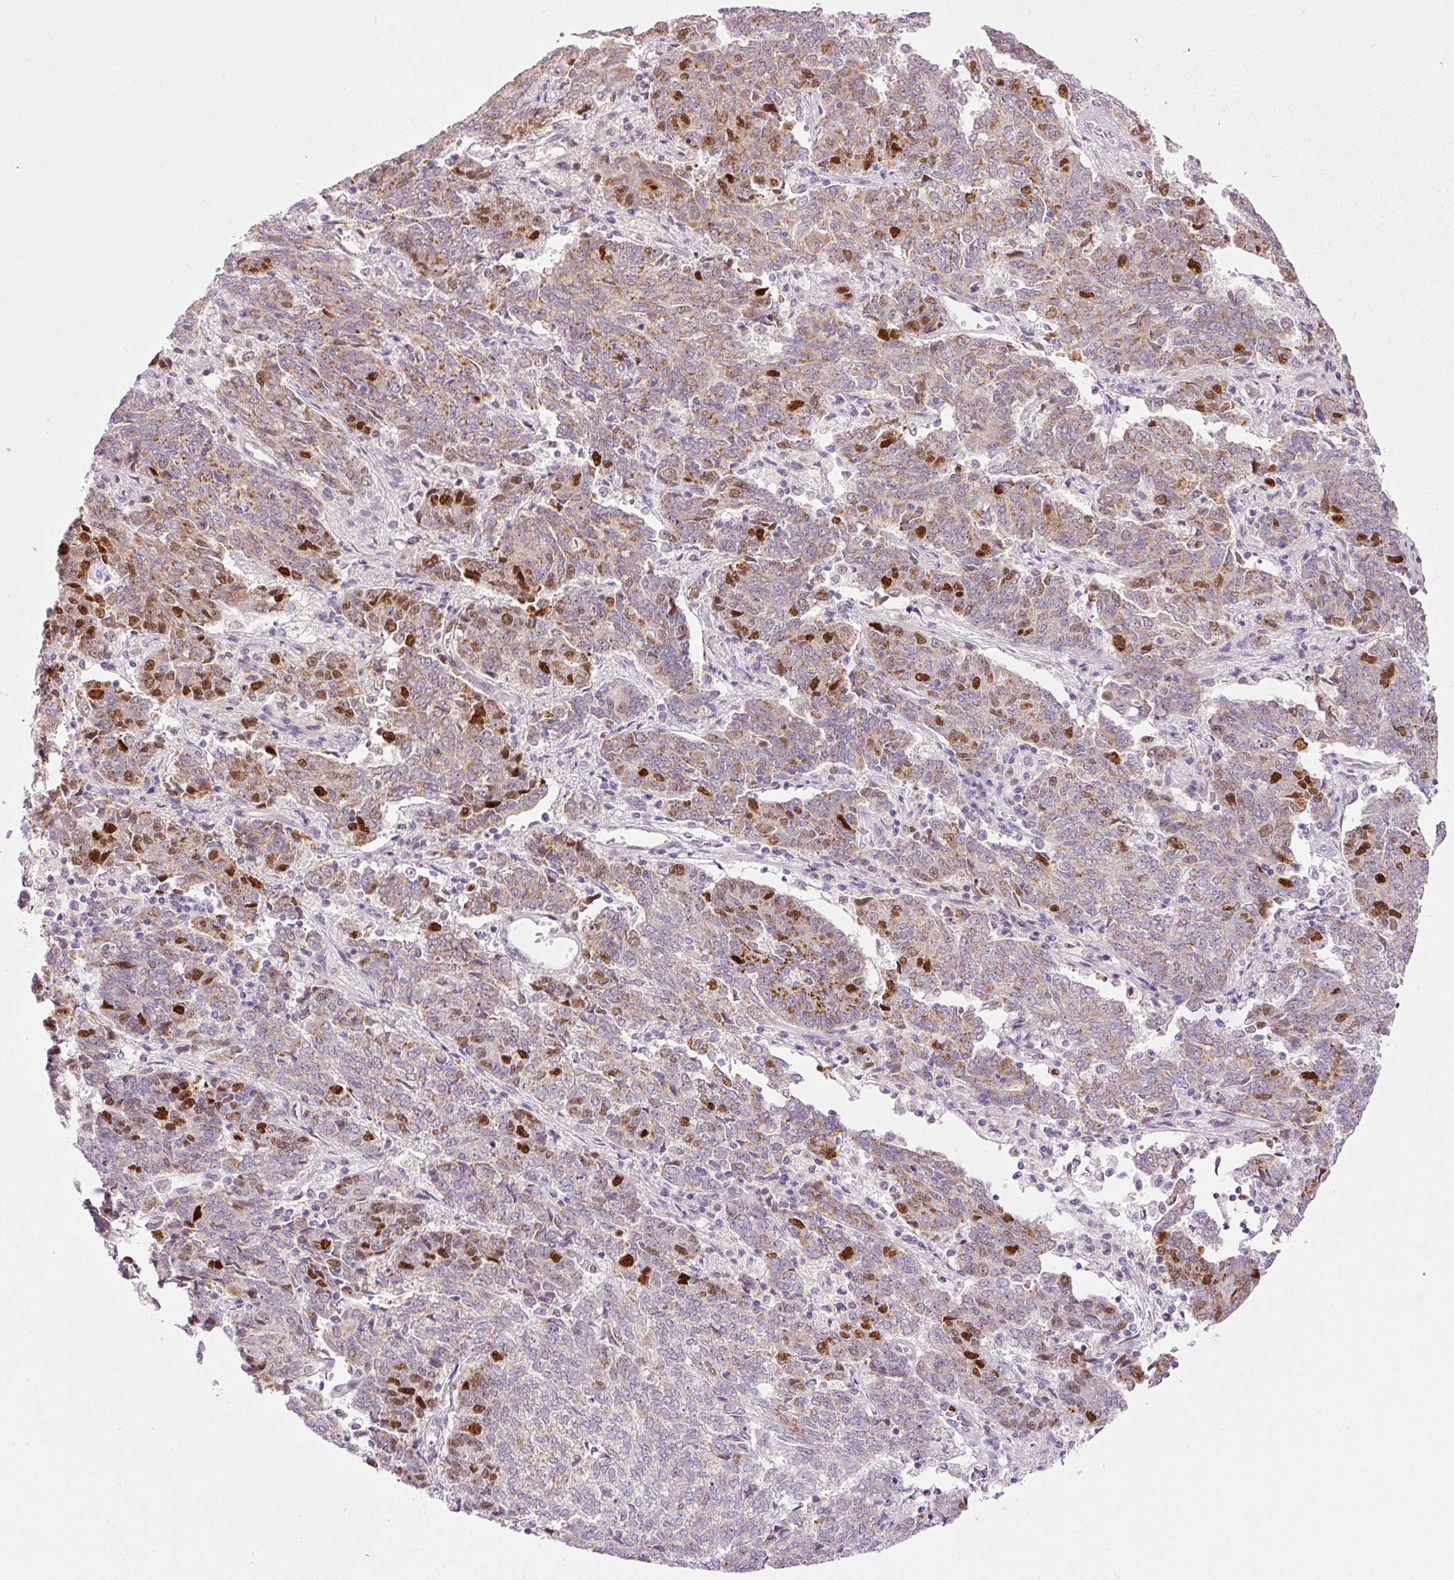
{"staining": {"intensity": "moderate", "quantity": "25%-75%", "location": "cytoplasmic/membranous,nuclear"}, "tissue": "endometrial cancer", "cell_type": "Tumor cells", "image_type": "cancer", "snomed": [{"axis": "morphology", "description": "Adenocarcinoma, NOS"}, {"axis": "topography", "description": "Endometrium"}], "caption": "Immunohistochemical staining of human endometrial adenocarcinoma shows moderate cytoplasmic/membranous and nuclear protein positivity in approximately 25%-75% of tumor cells.", "gene": "KPNA2", "patient": {"sex": "female", "age": 80}}